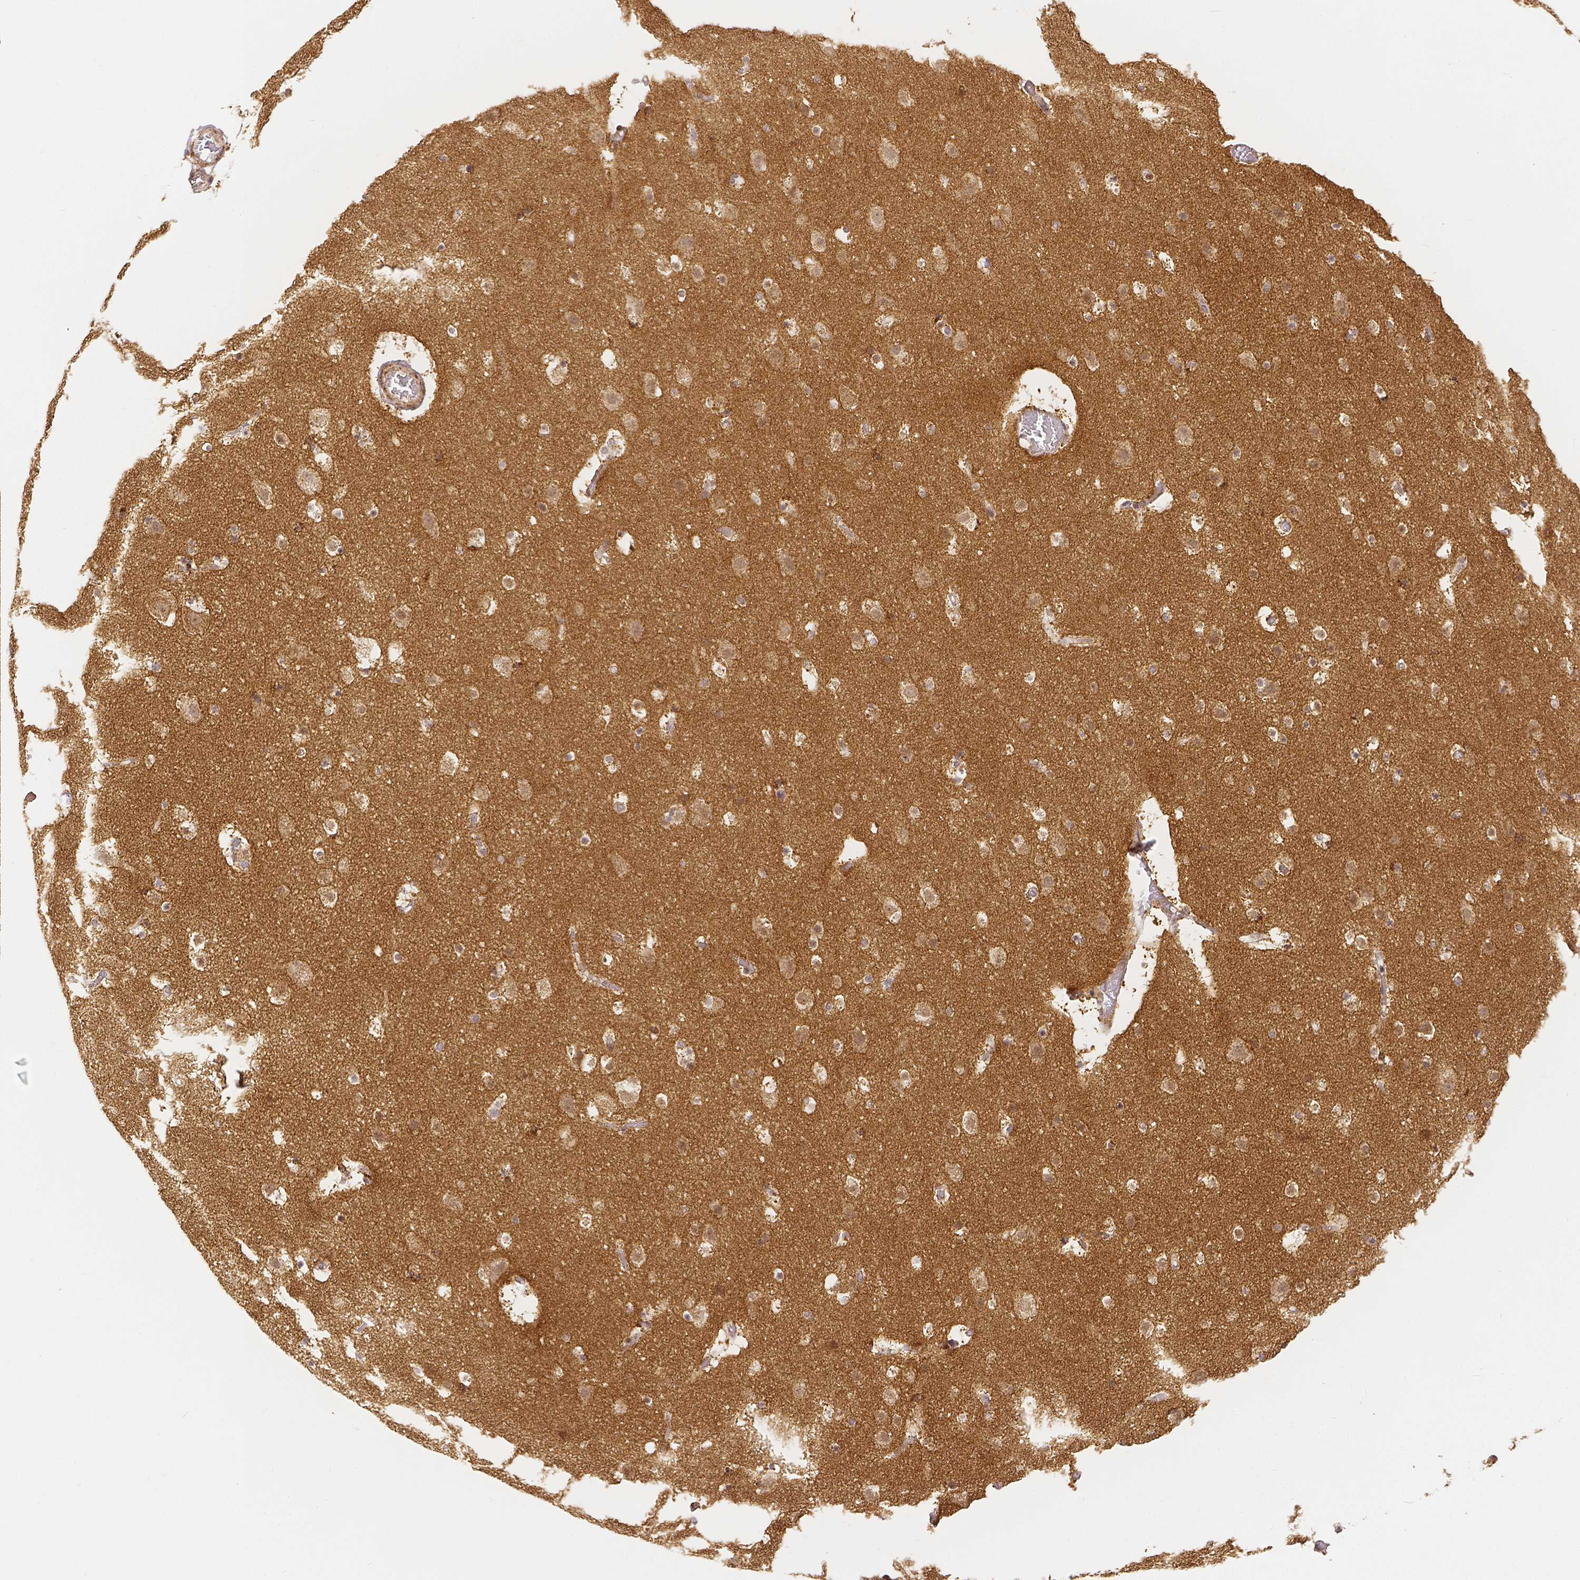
{"staining": {"intensity": "moderate", "quantity": "<25%", "location": "cytoplasmic/membranous"}, "tissue": "cerebral cortex", "cell_type": "Endothelial cells", "image_type": "normal", "snomed": [{"axis": "morphology", "description": "Normal tissue, NOS"}, {"axis": "topography", "description": "Cerebral cortex"}], "caption": "About <25% of endothelial cells in benign human cerebral cortex exhibit moderate cytoplasmic/membranous protein positivity as visualized by brown immunohistochemical staining.", "gene": "RHOT1", "patient": {"sex": "female", "age": 42}}